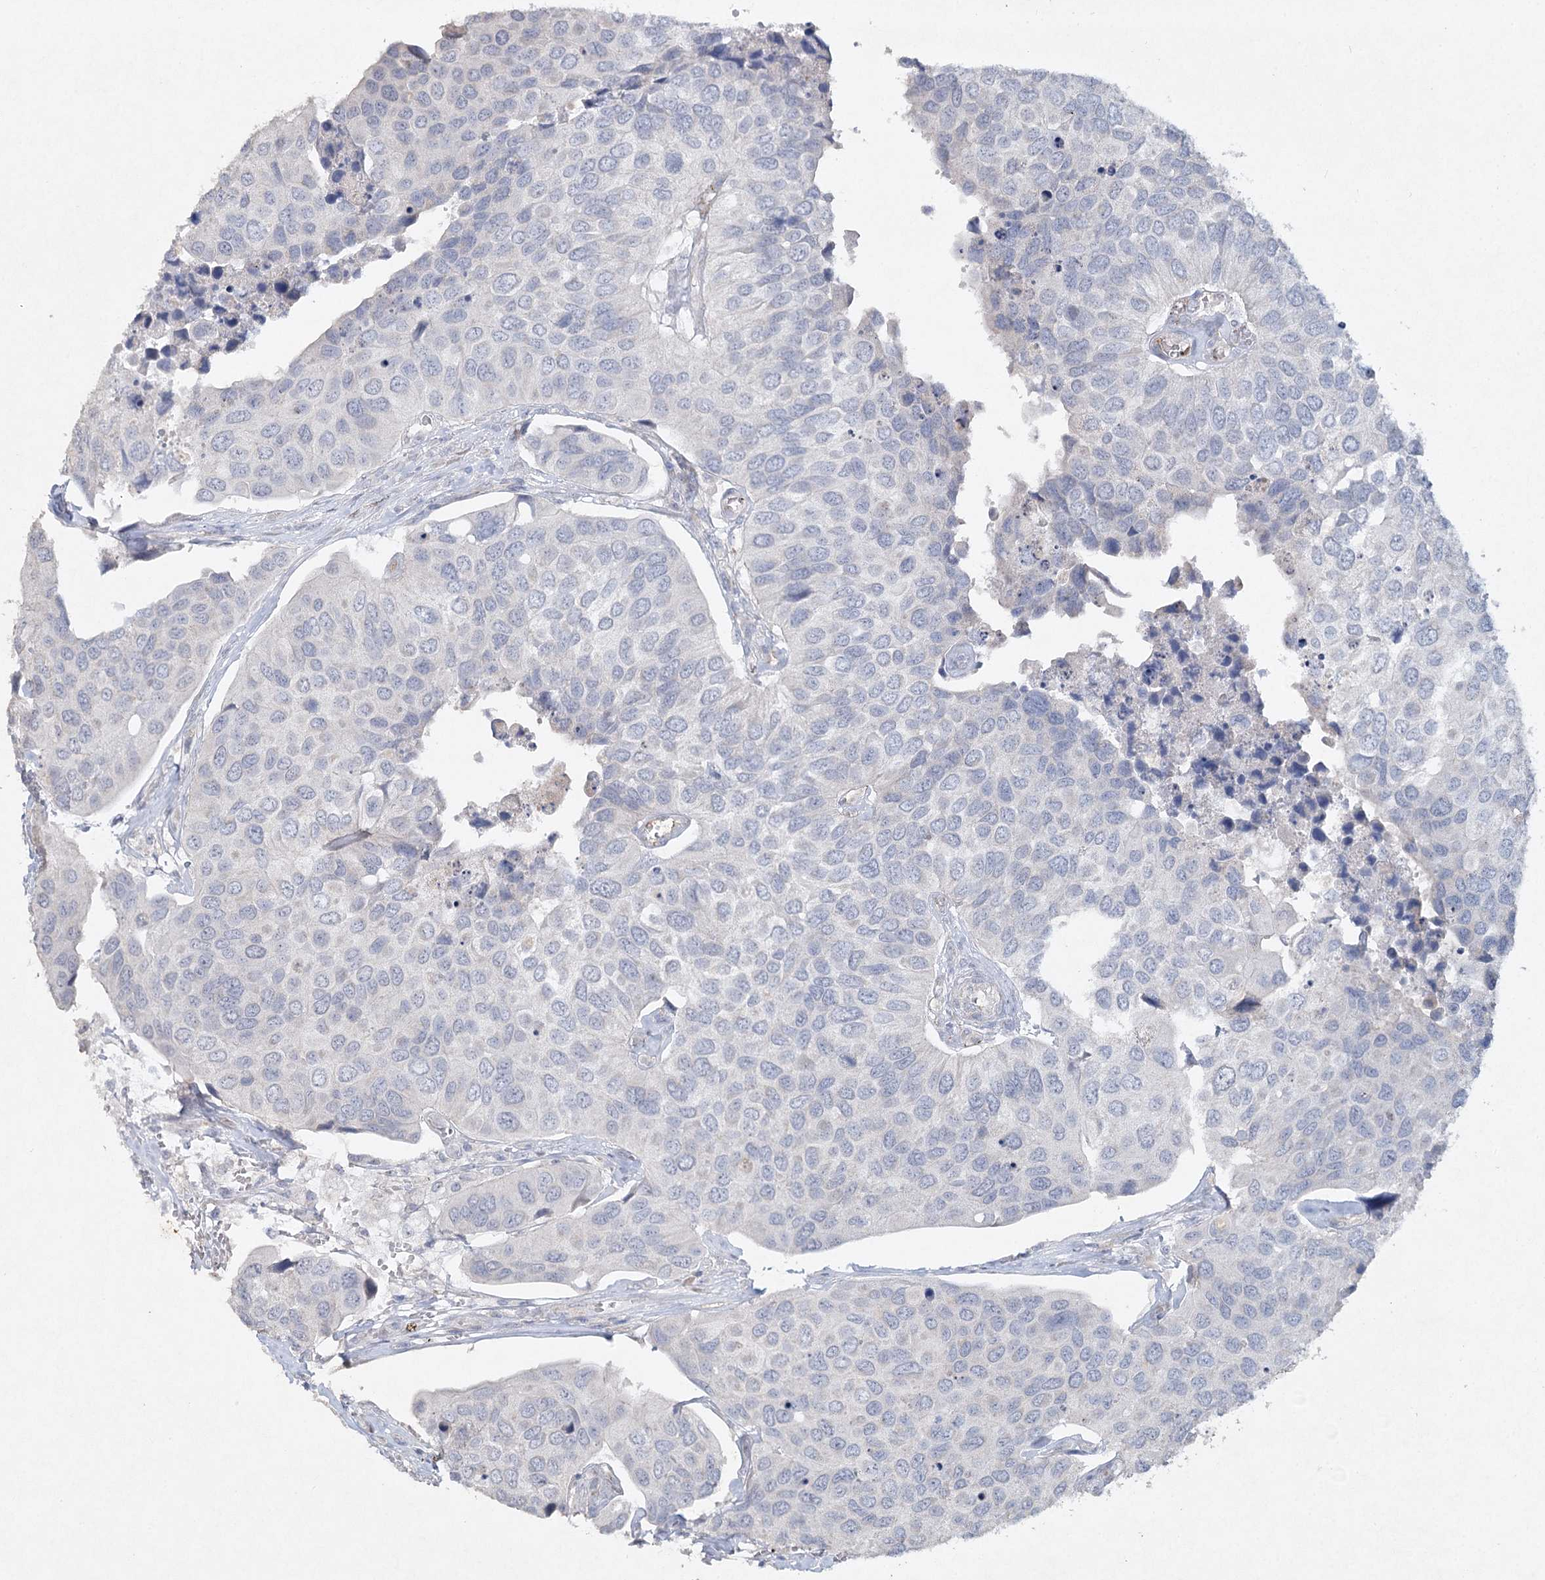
{"staining": {"intensity": "negative", "quantity": "none", "location": "none"}, "tissue": "urothelial cancer", "cell_type": "Tumor cells", "image_type": "cancer", "snomed": [{"axis": "morphology", "description": "Urothelial carcinoma, High grade"}, {"axis": "topography", "description": "Urinary bladder"}], "caption": "Immunohistochemical staining of human urothelial cancer demonstrates no significant expression in tumor cells.", "gene": "RFX6", "patient": {"sex": "male", "age": 74}}